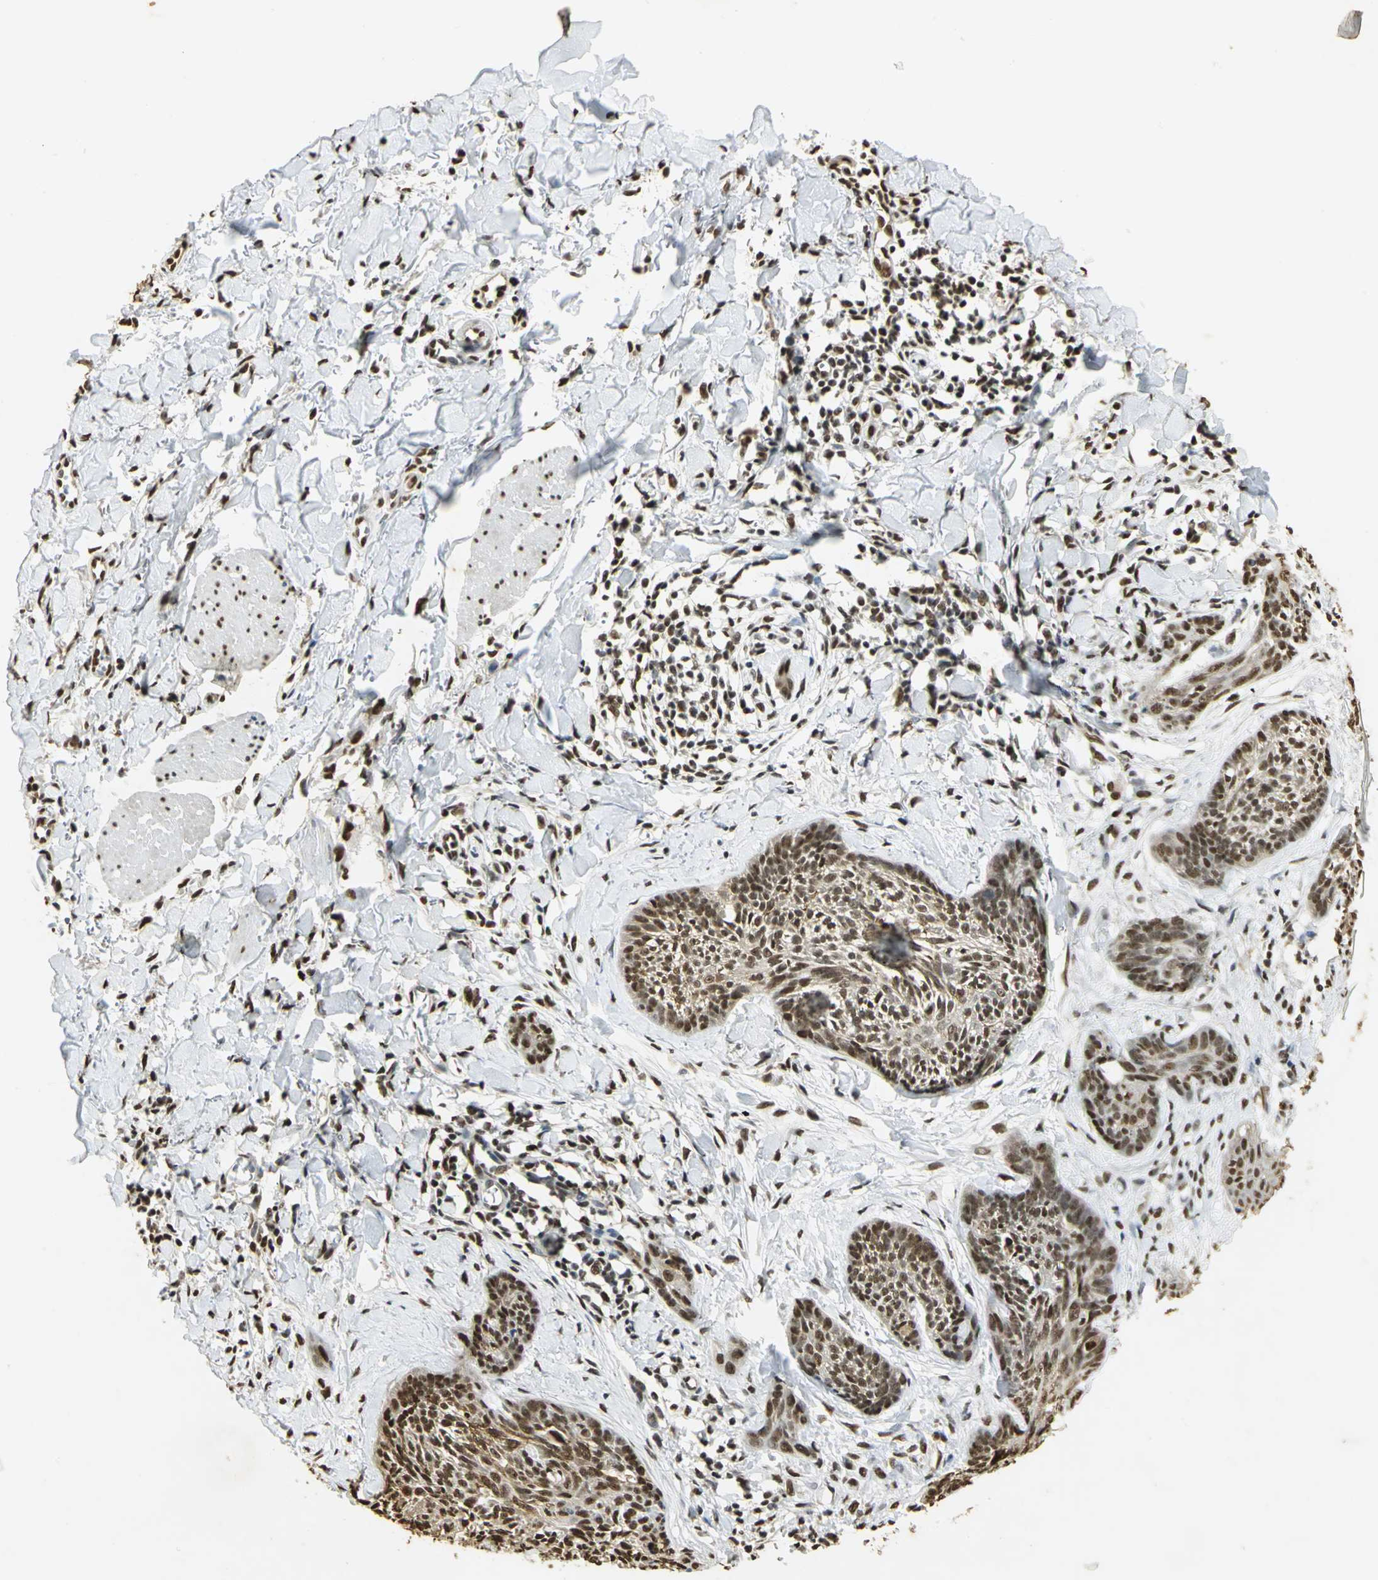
{"staining": {"intensity": "strong", "quantity": ">75%", "location": "cytoplasmic/membranous,nuclear"}, "tissue": "skin cancer", "cell_type": "Tumor cells", "image_type": "cancer", "snomed": [{"axis": "morphology", "description": "Normal tissue, NOS"}, {"axis": "morphology", "description": "Basal cell carcinoma"}, {"axis": "topography", "description": "Skin"}], "caption": "Human skin cancer (basal cell carcinoma) stained with a brown dye exhibits strong cytoplasmic/membranous and nuclear positive staining in approximately >75% of tumor cells.", "gene": "SET", "patient": {"sex": "male", "age": 71}}